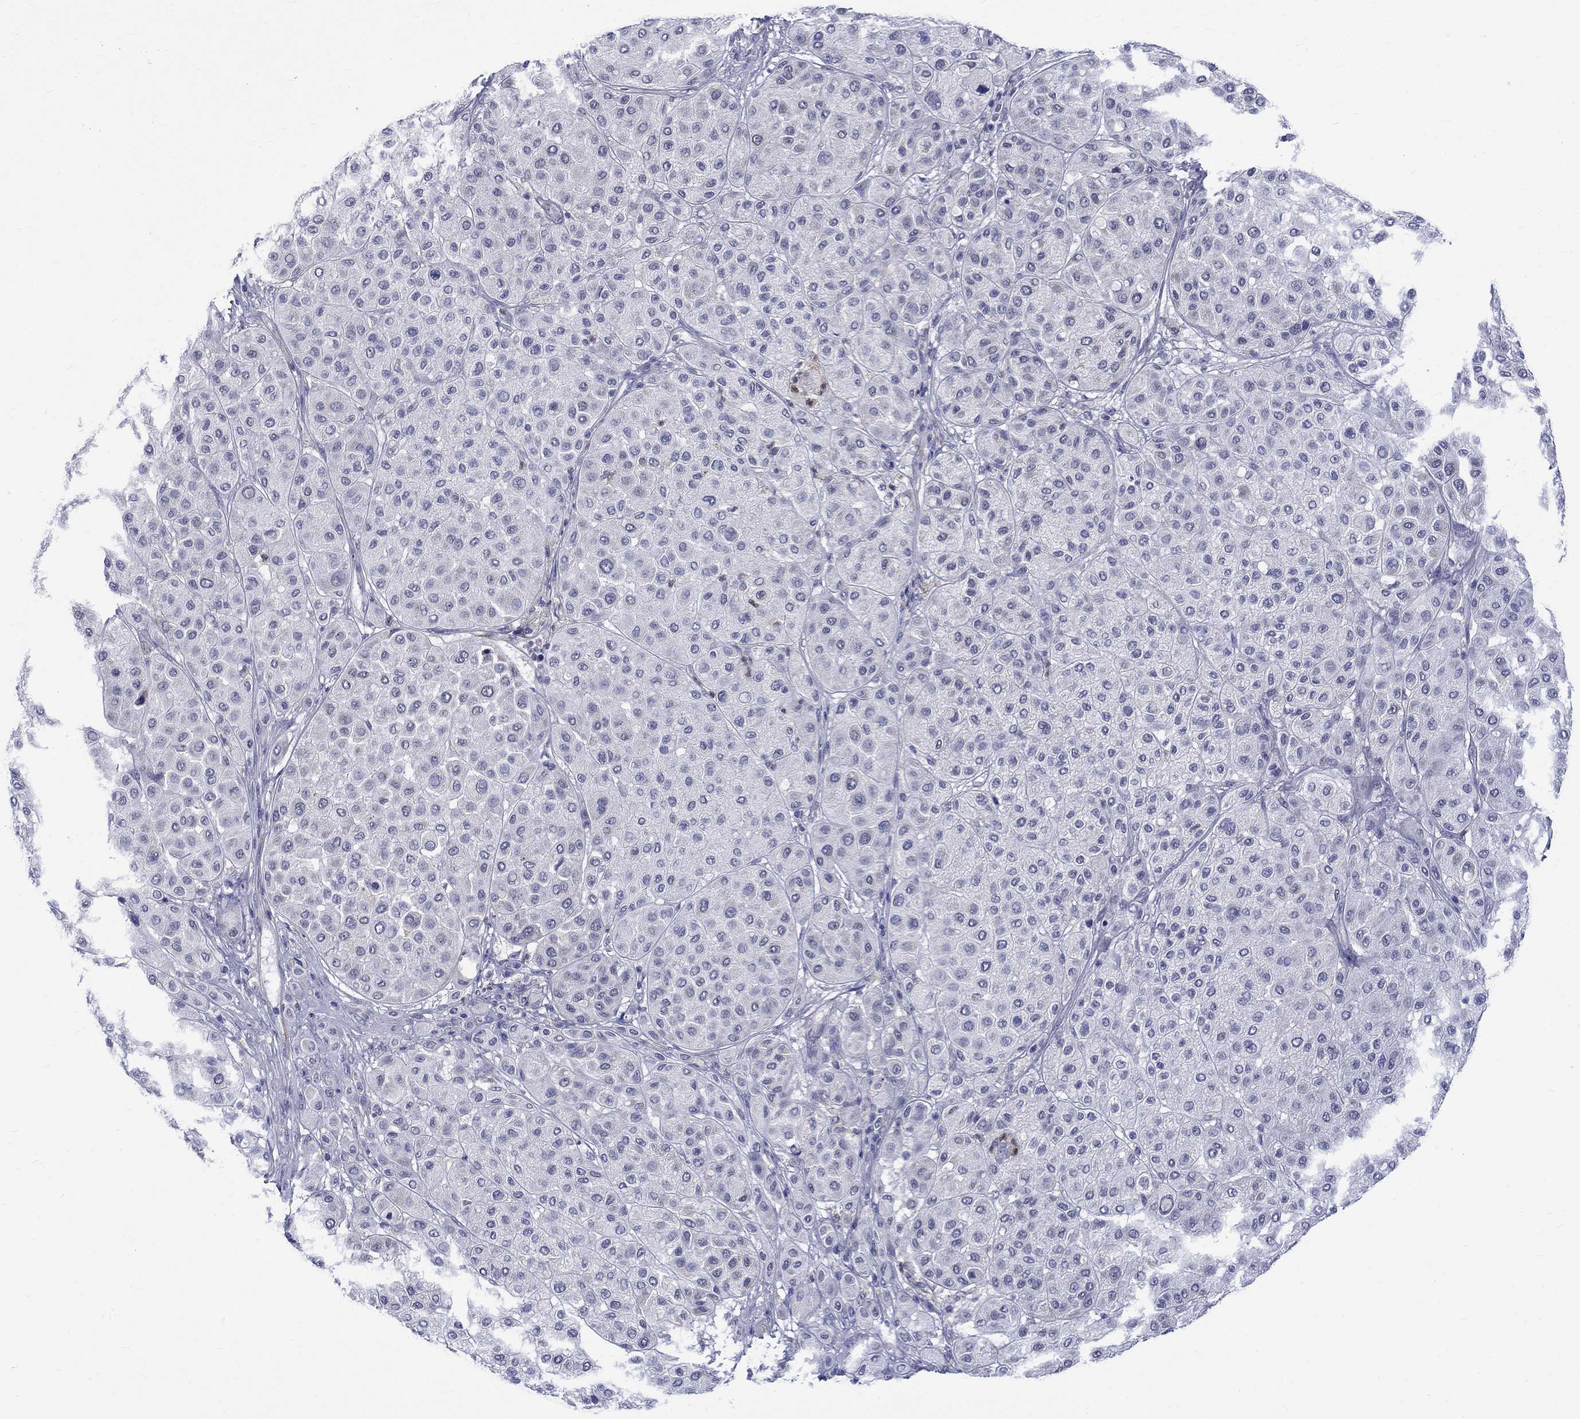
{"staining": {"intensity": "negative", "quantity": "none", "location": "none"}, "tissue": "melanoma", "cell_type": "Tumor cells", "image_type": "cancer", "snomed": [{"axis": "morphology", "description": "Malignant melanoma, Metastatic site"}, {"axis": "topography", "description": "Smooth muscle"}], "caption": "The immunohistochemistry photomicrograph has no significant staining in tumor cells of malignant melanoma (metastatic site) tissue.", "gene": "ST6GALNAC1", "patient": {"sex": "male", "age": 41}}